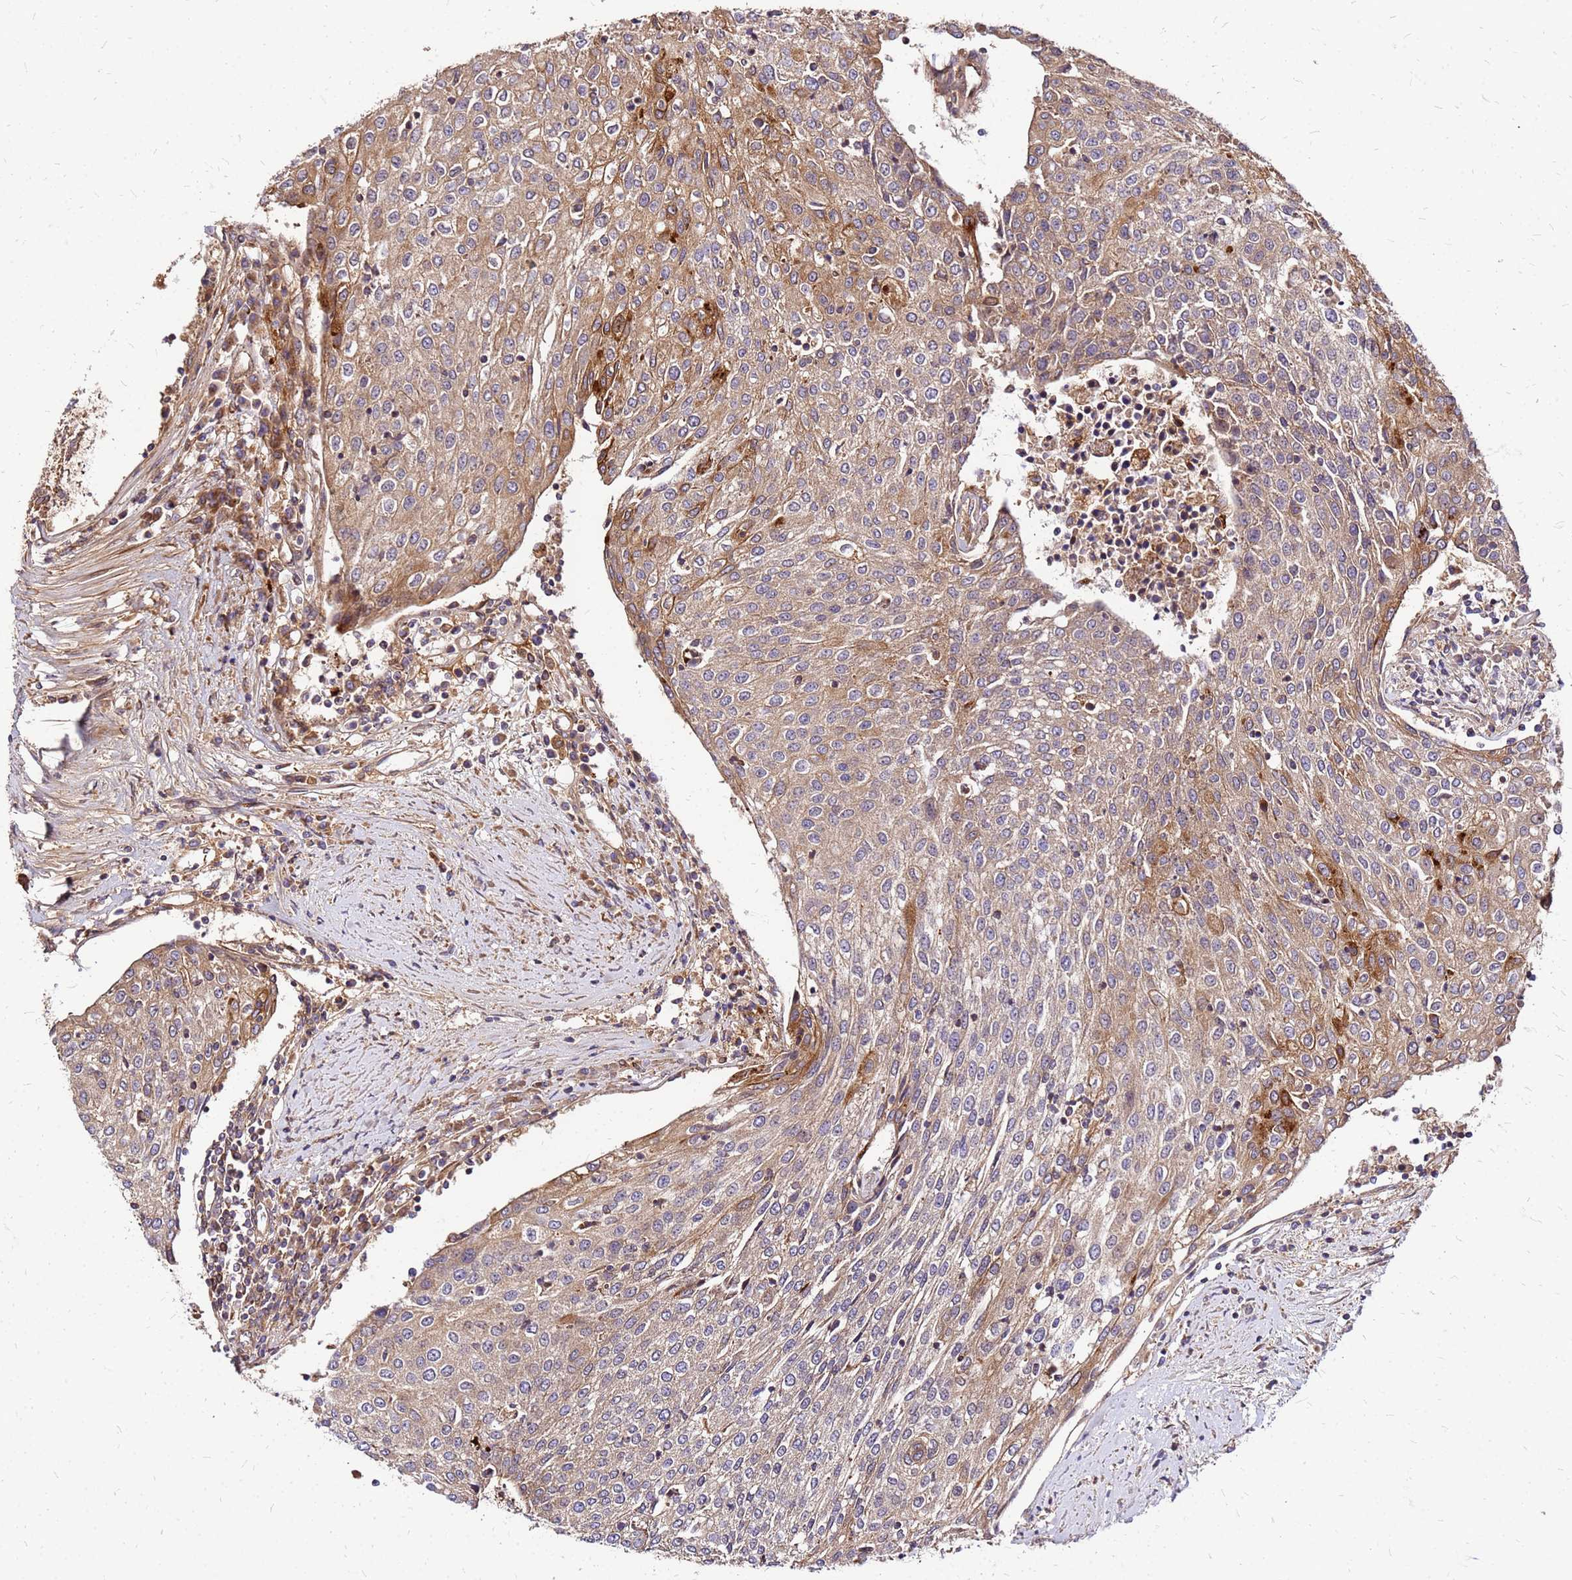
{"staining": {"intensity": "moderate", "quantity": "<25%", "location": "cytoplasmic/membranous"}, "tissue": "urothelial cancer", "cell_type": "Tumor cells", "image_type": "cancer", "snomed": [{"axis": "morphology", "description": "Urothelial carcinoma, High grade"}, {"axis": "topography", "description": "Urinary bladder"}], "caption": "Human urothelial carcinoma (high-grade) stained with a brown dye shows moderate cytoplasmic/membranous positive staining in about <25% of tumor cells.", "gene": "CYBC1", "patient": {"sex": "female", "age": 85}}